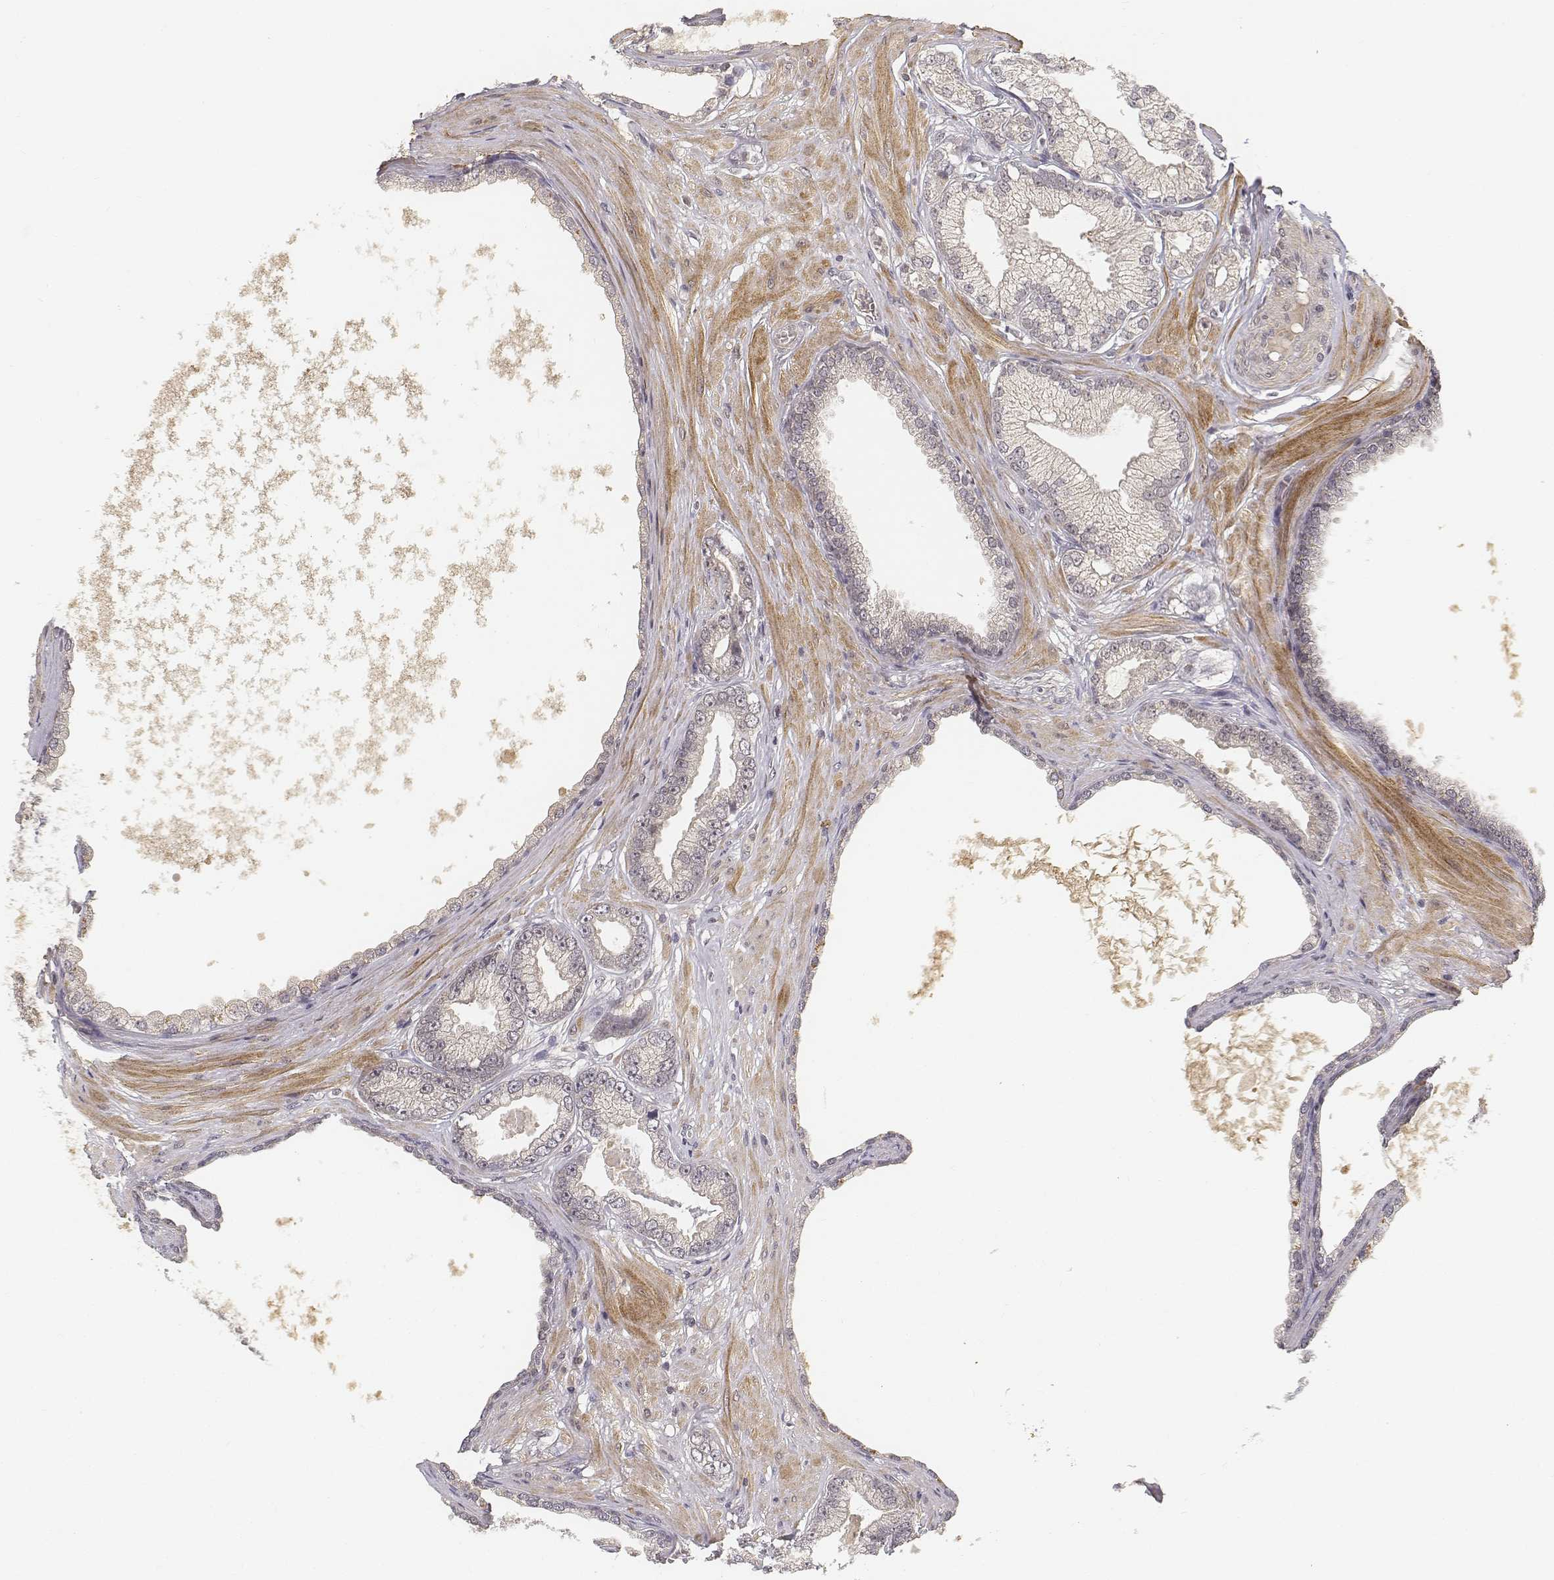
{"staining": {"intensity": "negative", "quantity": "none", "location": "none"}, "tissue": "prostate cancer", "cell_type": "Tumor cells", "image_type": "cancer", "snomed": [{"axis": "morphology", "description": "Adenocarcinoma, Low grade"}, {"axis": "topography", "description": "Prostate"}], "caption": "Histopathology image shows no significant protein positivity in tumor cells of prostate cancer (low-grade adenocarcinoma).", "gene": "FANCD2", "patient": {"sex": "male", "age": 64}}